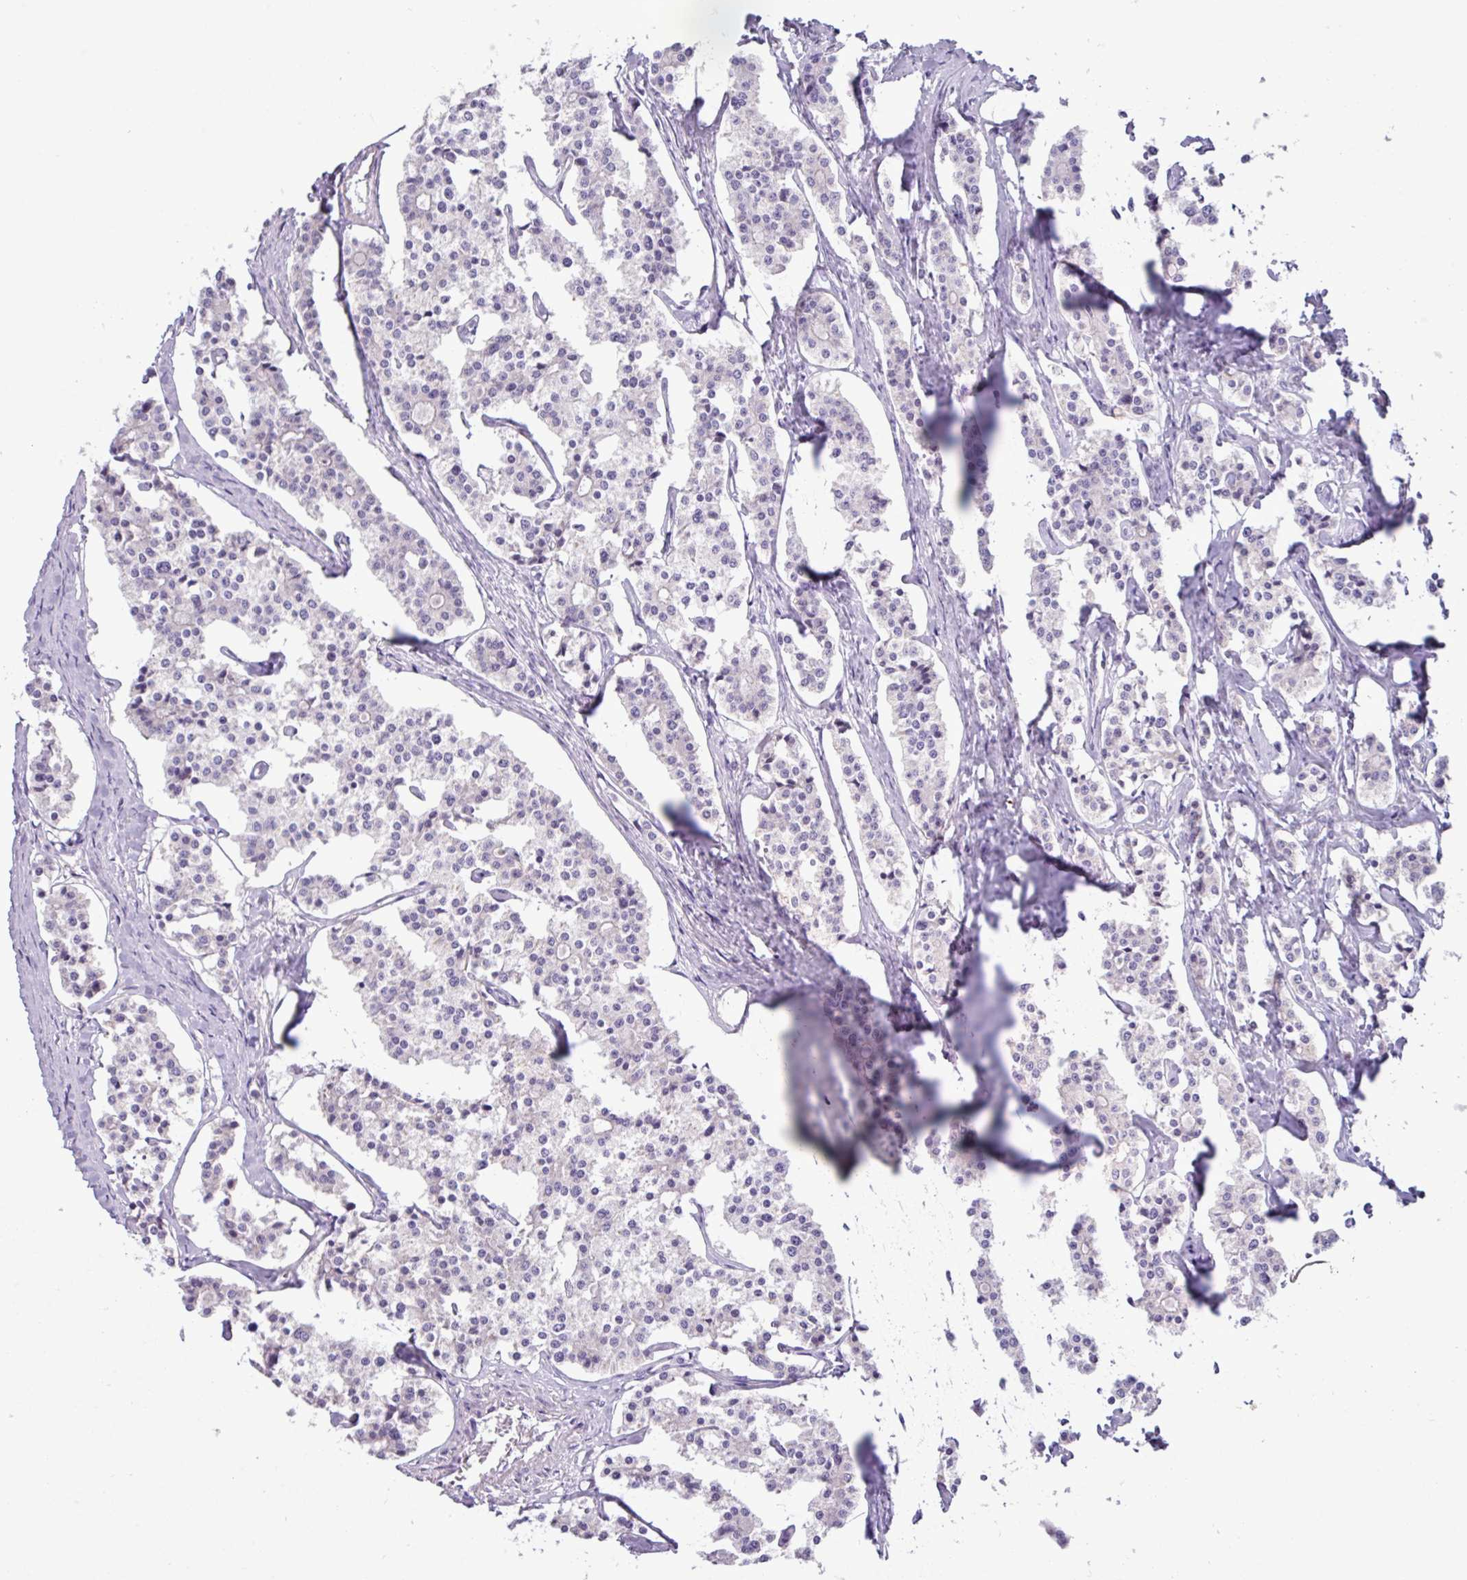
{"staining": {"intensity": "negative", "quantity": "none", "location": "none"}, "tissue": "carcinoid", "cell_type": "Tumor cells", "image_type": "cancer", "snomed": [{"axis": "morphology", "description": "Carcinoid, malignant, NOS"}, {"axis": "topography", "description": "Small intestine"}], "caption": "Tumor cells are negative for brown protein staining in carcinoid.", "gene": "PNLDC1", "patient": {"sex": "male", "age": 63}}